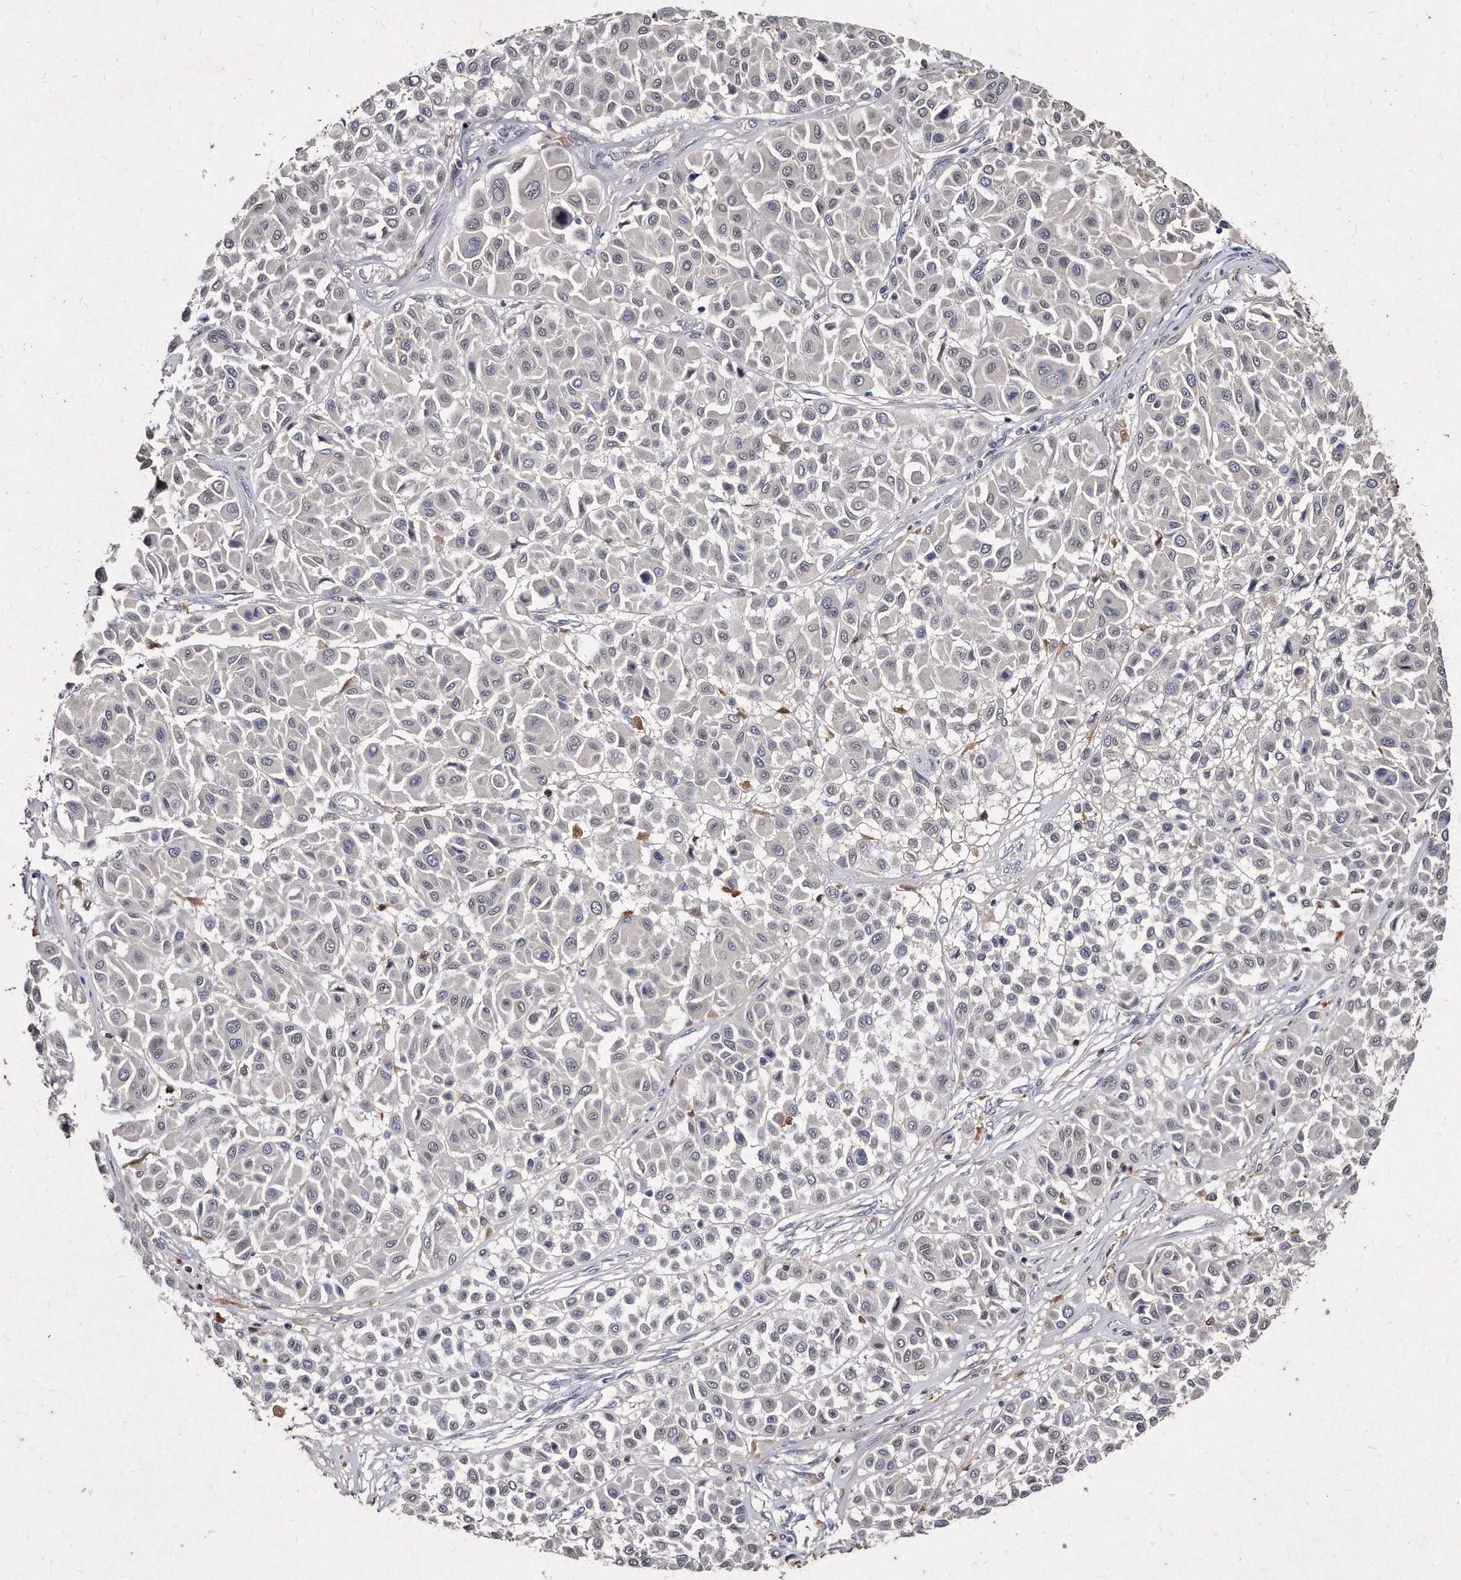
{"staining": {"intensity": "negative", "quantity": "none", "location": "none"}, "tissue": "melanoma", "cell_type": "Tumor cells", "image_type": "cancer", "snomed": [{"axis": "morphology", "description": "Malignant melanoma, Metastatic site"}, {"axis": "topography", "description": "Soft tissue"}], "caption": "Histopathology image shows no protein positivity in tumor cells of malignant melanoma (metastatic site) tissue.", "gene": "KLHDC3", "patient": {"sex": "male", "age": 41}}